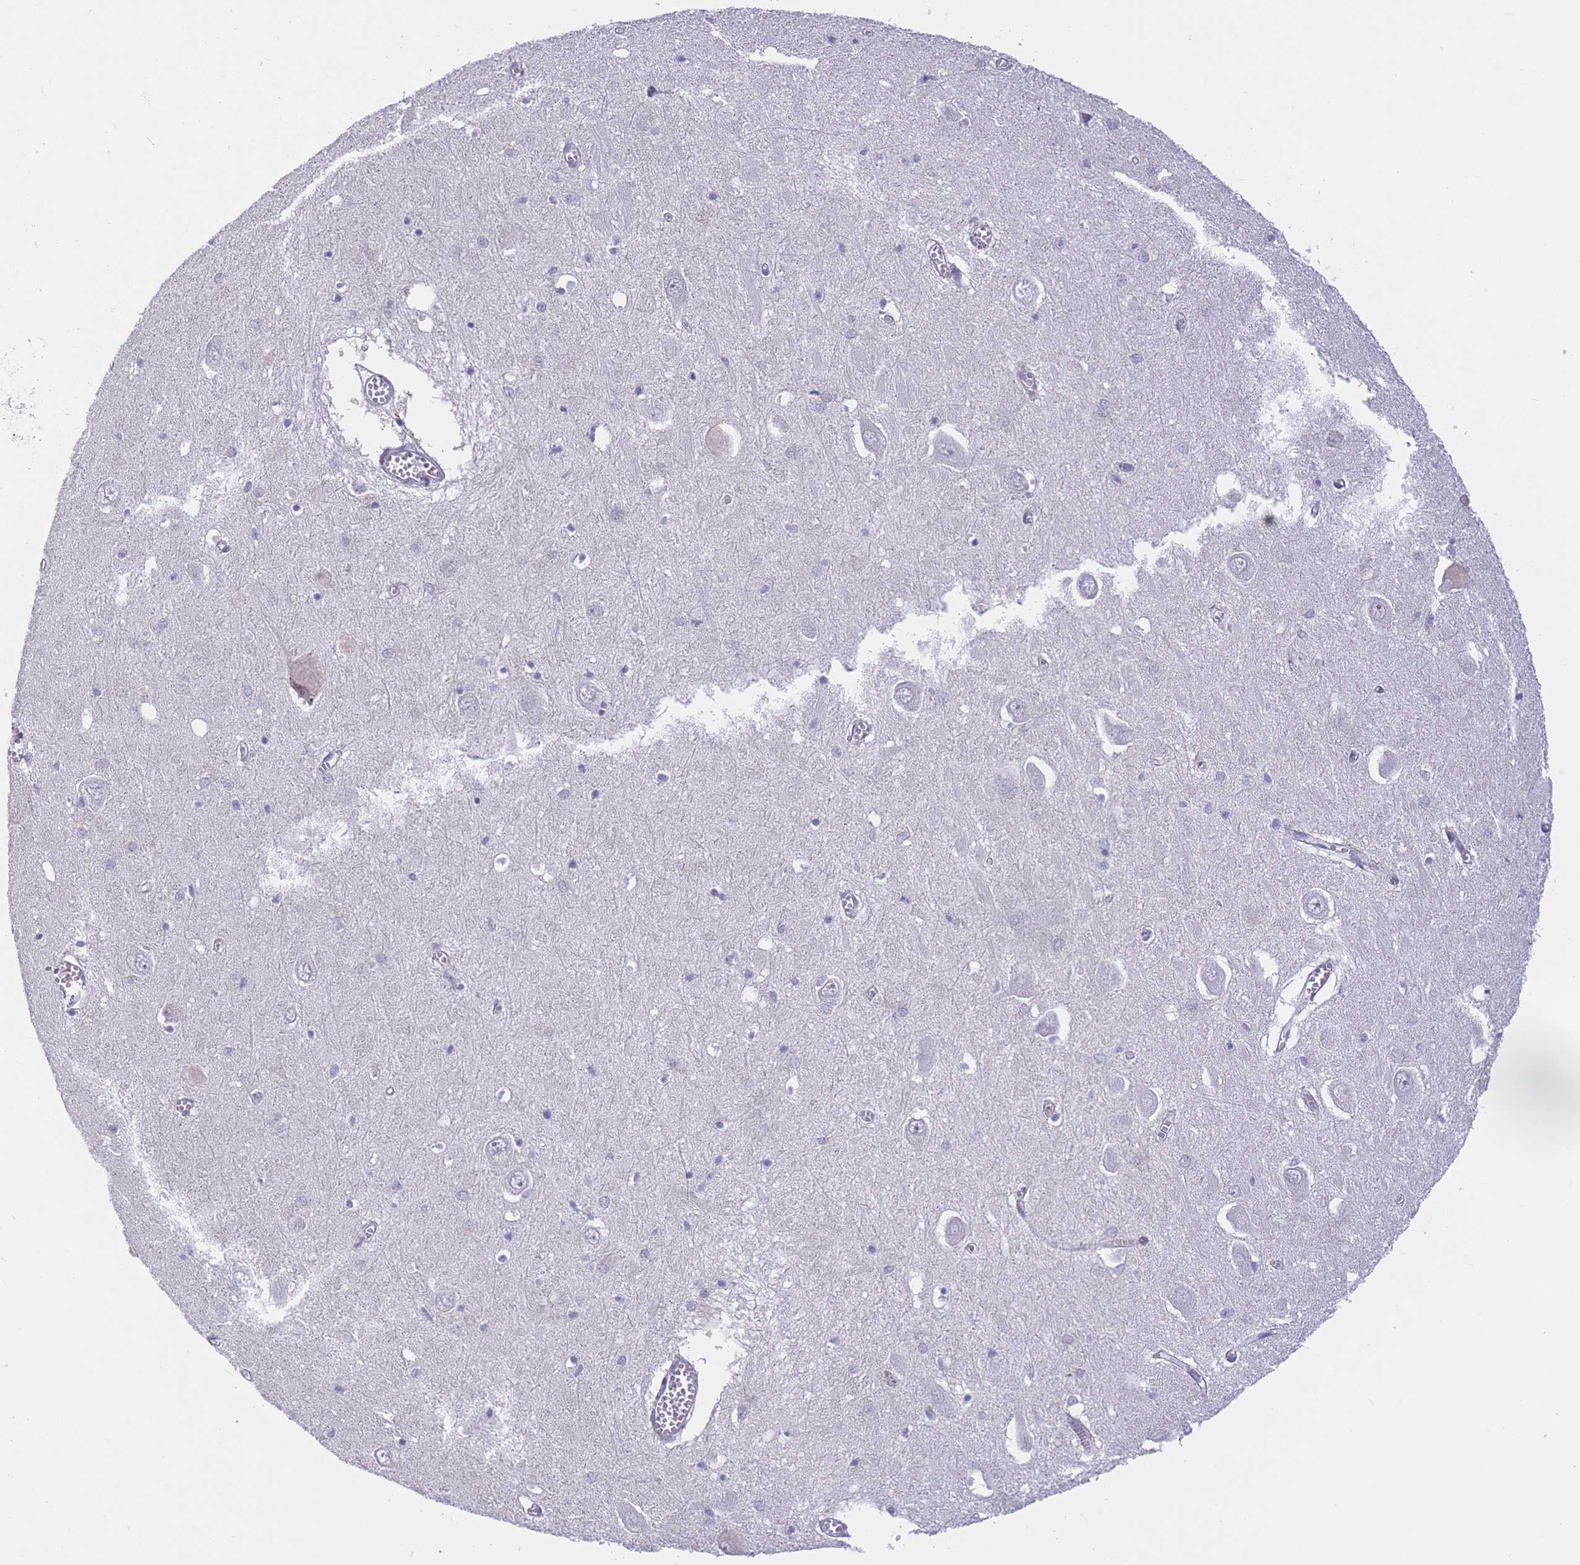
{"staining": {"intensity": "negative", "quantity": "none", "location": "none"}, "tissue": "hippocampus", "cell_type": "Glial cells", "image_type": "normal", "snomed": [{"axis": "morphology", "description": "Normal tissue, NOS"}, {"axis": "topography", "description": "Hippocampus"}], "caption": "Immunohistochemical staining of unremarkable human hippocampus reveals no significant positivity in glial cells.", "gene": "BCL9L", "patient": {"sex": "male", "age": 70}}